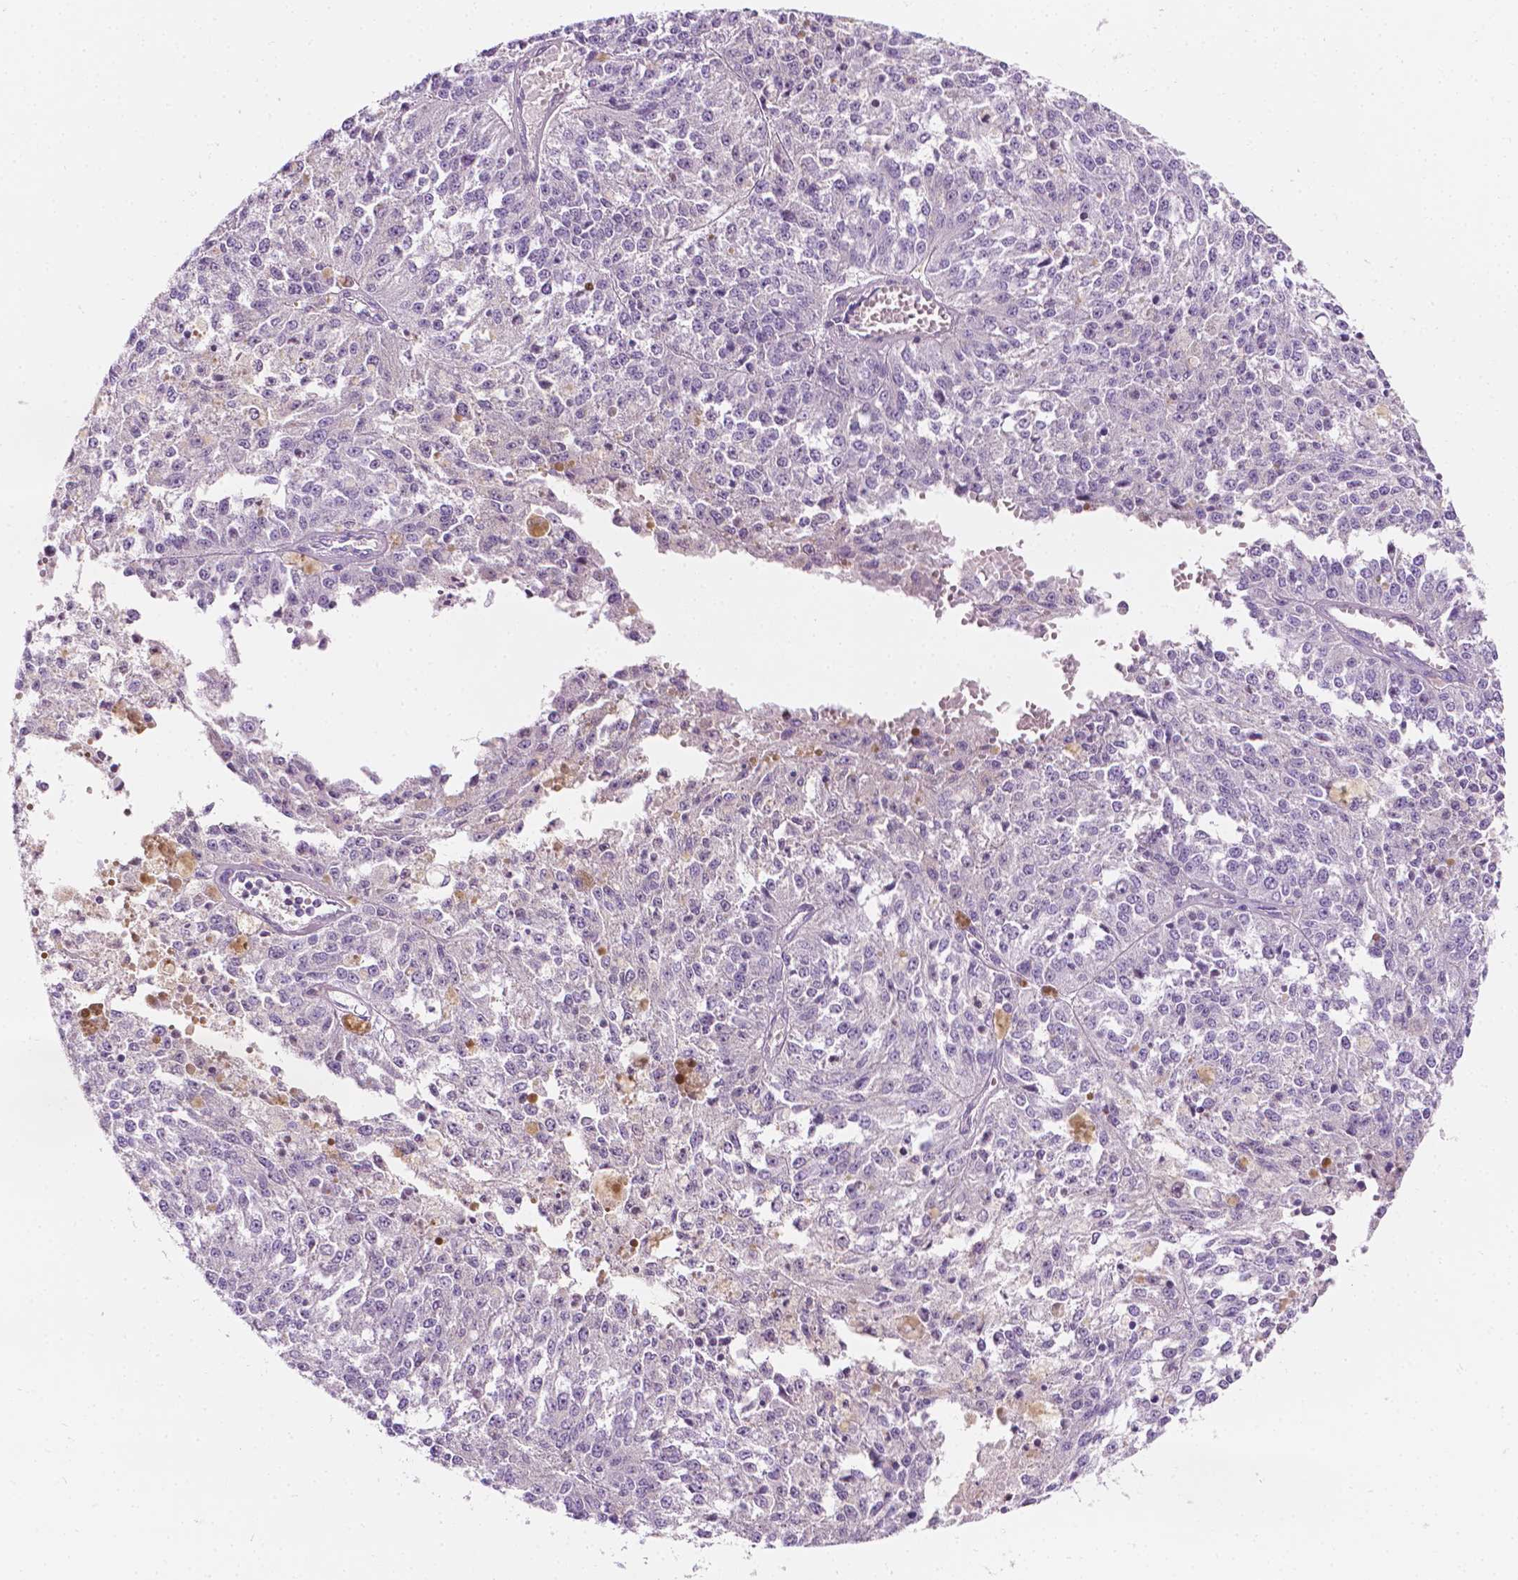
{"staining": {"intensity": "negative", "quantity": "none", "location": "none"}, "tissue": "melanoma", "cell_type": "Tumor cells", "image_type": "cancer", "snomed": [{"axis": "morphology", "description": "Malignant melanoma, Metastatic site"}, {"axis": "topography", "description": "Lymph node"}], "caption": "Tumor cells show no significant positivity in melanoma.", "gene": "NOS1AP", "patient": {"sex": "female", "age": 64}}